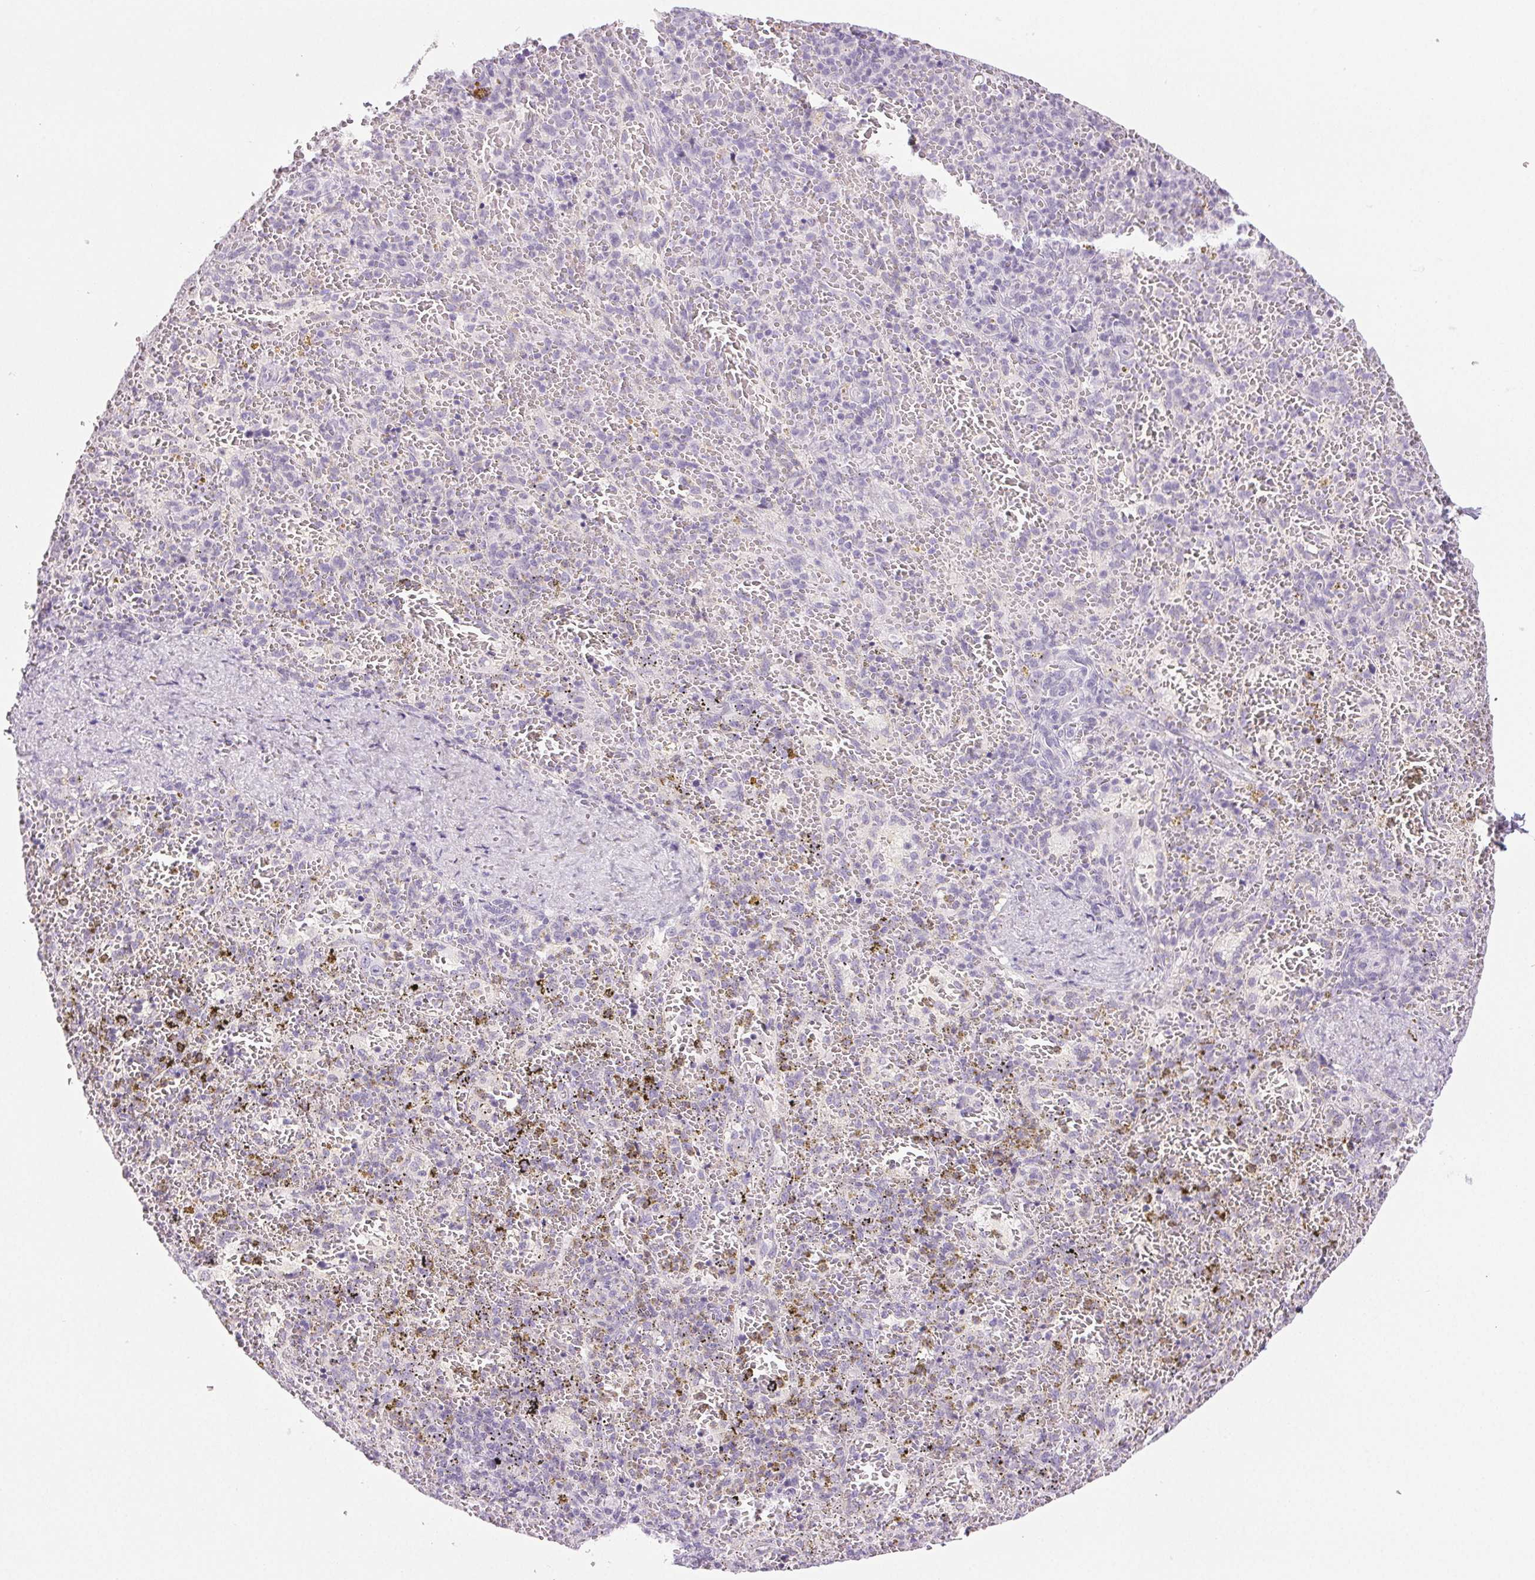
{"staining": {"intensity": "negative", "quantity": "none", "location": "none"}, "tissue": "spleen", "cell_type": "Cells in red pulp", "image_type": "normal", "snomed": [{"axis": "morphology", "description": "Normal tissue, NOS"}, {"axis": "topography", "description": "Spleen"}], "caption": "Immunohistochemical staining of normal human spleen shows no significant staining in cells in red pulp. (Stains: DAB (3,3'-diaminobenzidine) immunohistochemistry (IHC) with hematoxylin counter stain, Microscopy: brightfield microscopy at high magnification).", "gene": "COL7A1", "patient": {"sex": "female", "age": 50}}